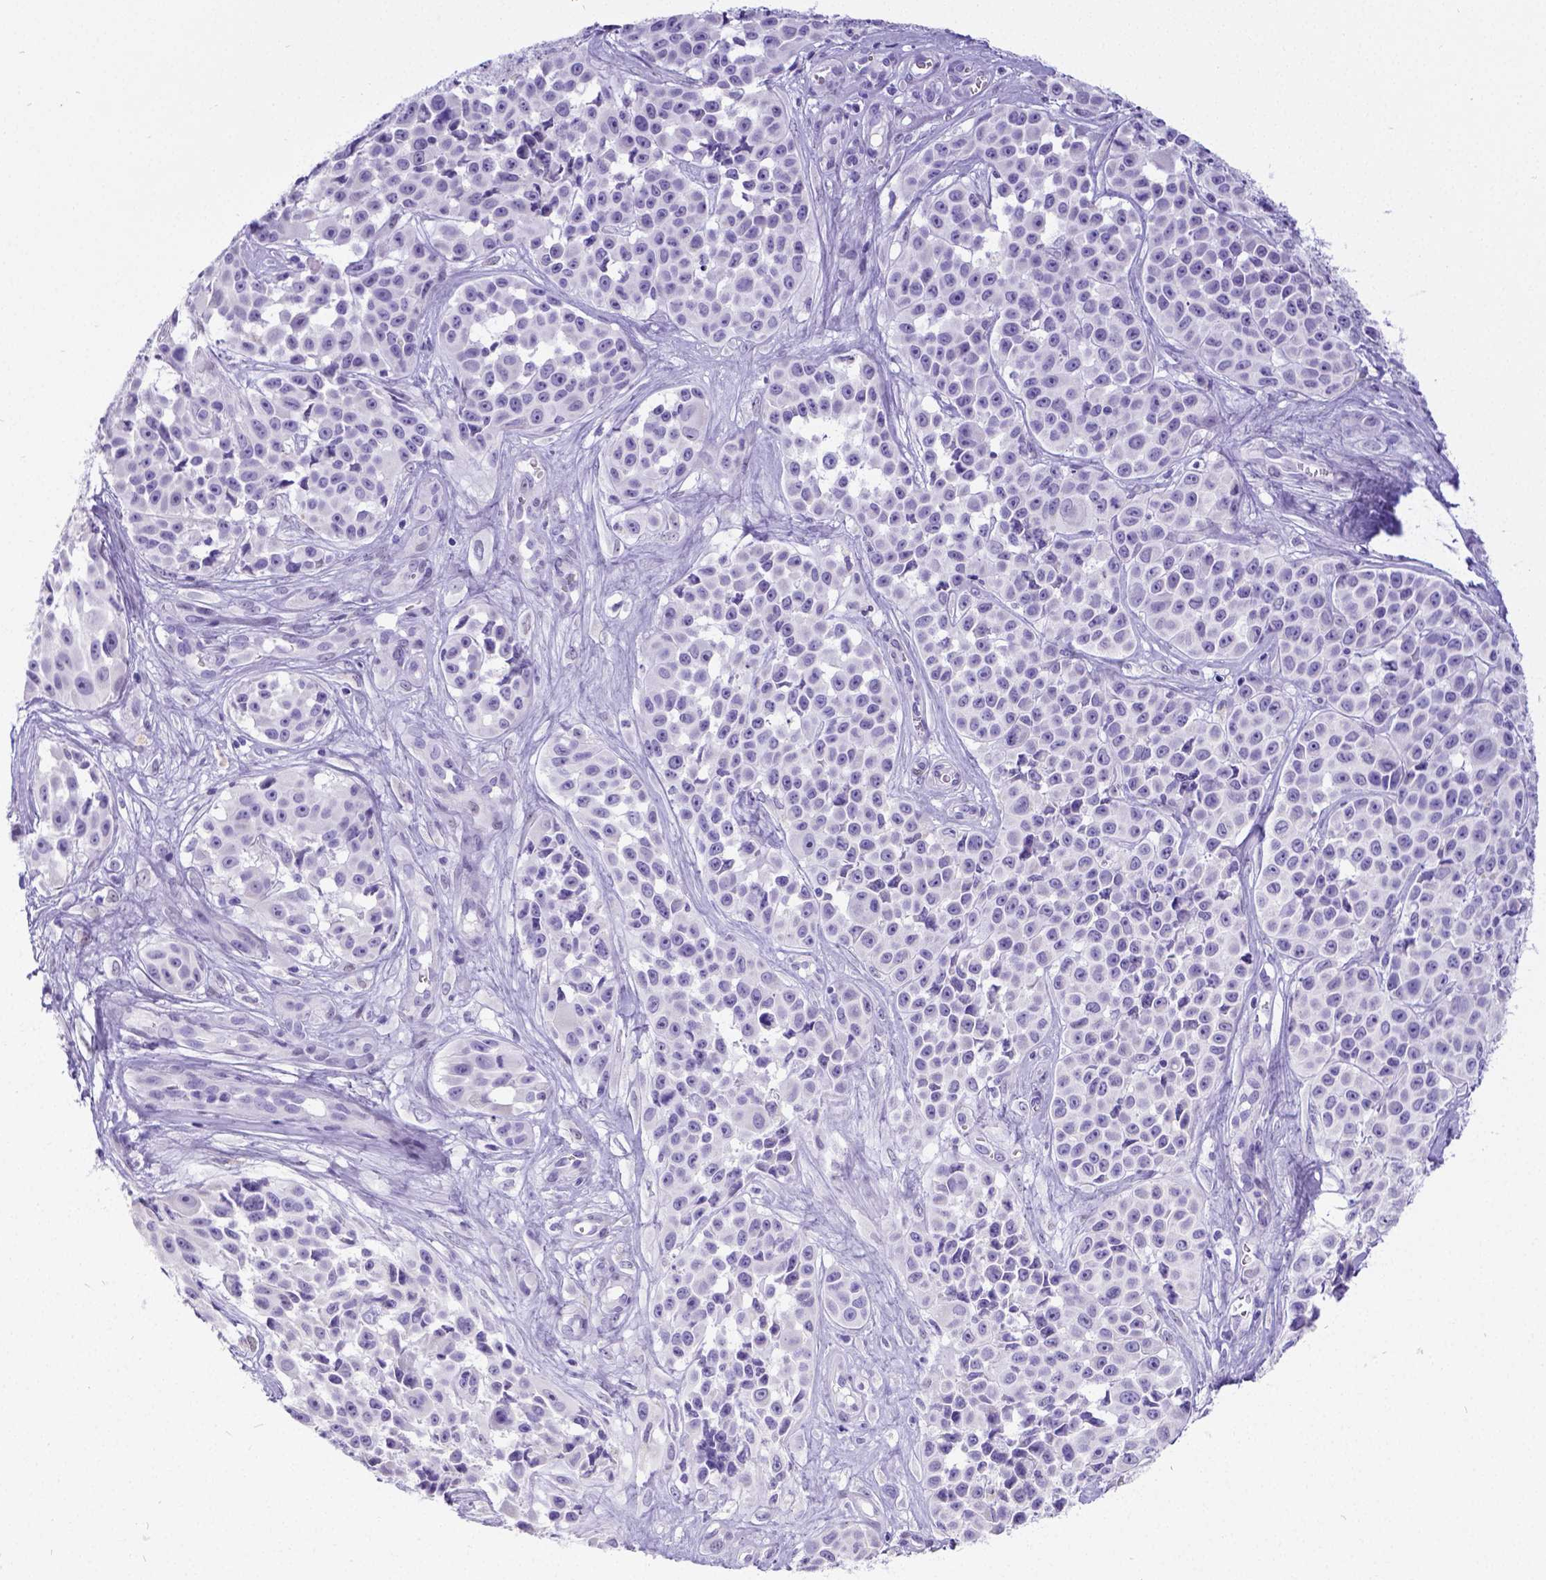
{"staining": {"intensity": "negative", "quantity": "none", "location": "none"}, "tissue": "melanoma", "cell_type": "Tumor cells", "image_type": "cancer", "snomed": [{"axis": "morphology", "description": "Malignant melanoma, NOS"}, {"axis": "topography", "description": "Skin"}], "caption": "IHC image of human melanoma stained for a protein (brown), which displays no staining in tumor cells.", "gene": "SATB2", "patient": {"sex": "female", "age": 88}}